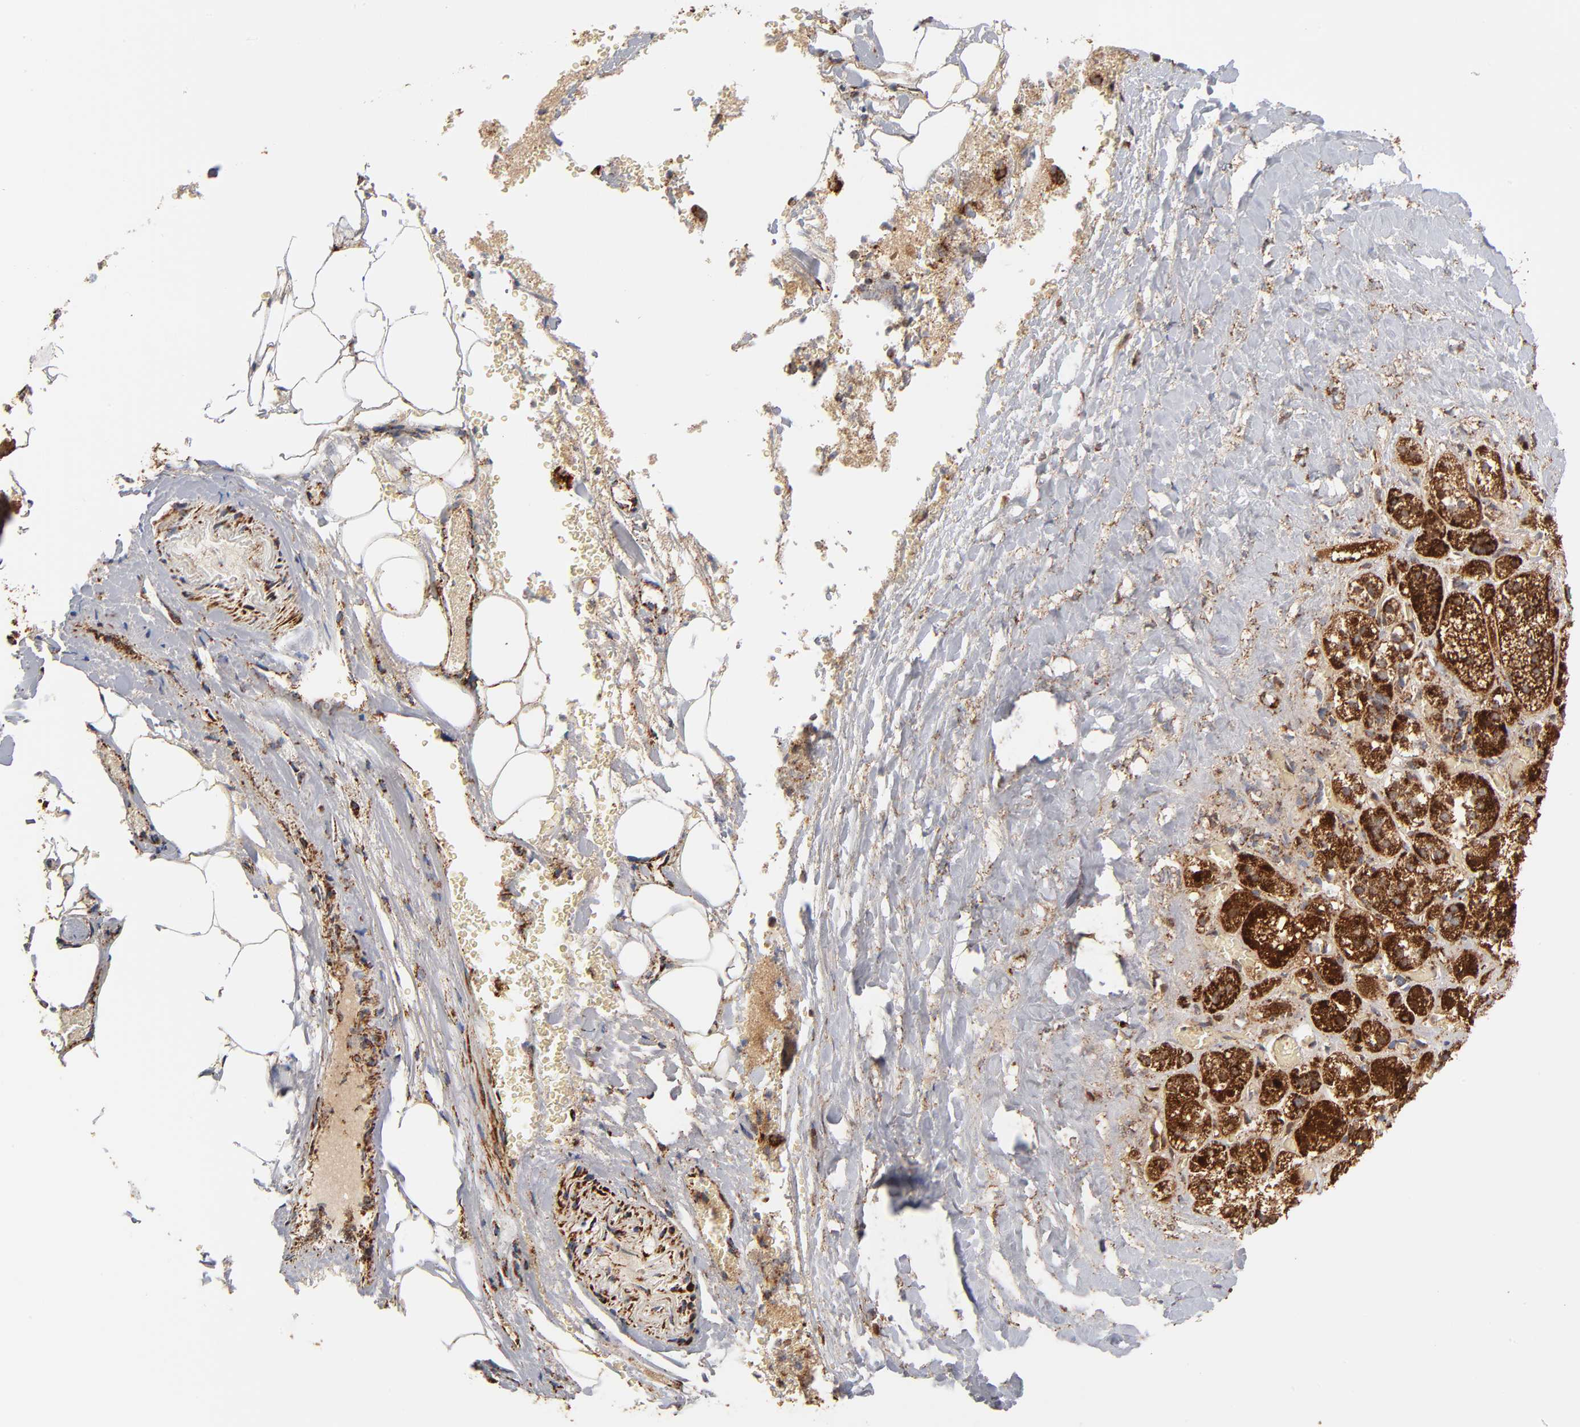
{"staining": {"intensity": "strong", "quantity": ">75%", "location": "cytoplasmic/membranous"}, "tissue": "adrenal gland", "cell_type": "Glandular cells", "image_type": "normal", "snomed": [{"axis": "morphology", "description": "Normal tissue, NOS"}, {"axis": "topography", "description": "Adrenal gland"}], "caption": "Immunohistochemistry (DAB (3,3'-diaminobenzidine)) staining of unremarkable human adrenal gland demonstrates strong cytoplasmic/membranous protein expression in approximately >75% of glandular cells. Nuclei are stained in blue.", "gene": "DIABLO", "patient": {"sex": "female", "age": 71}}